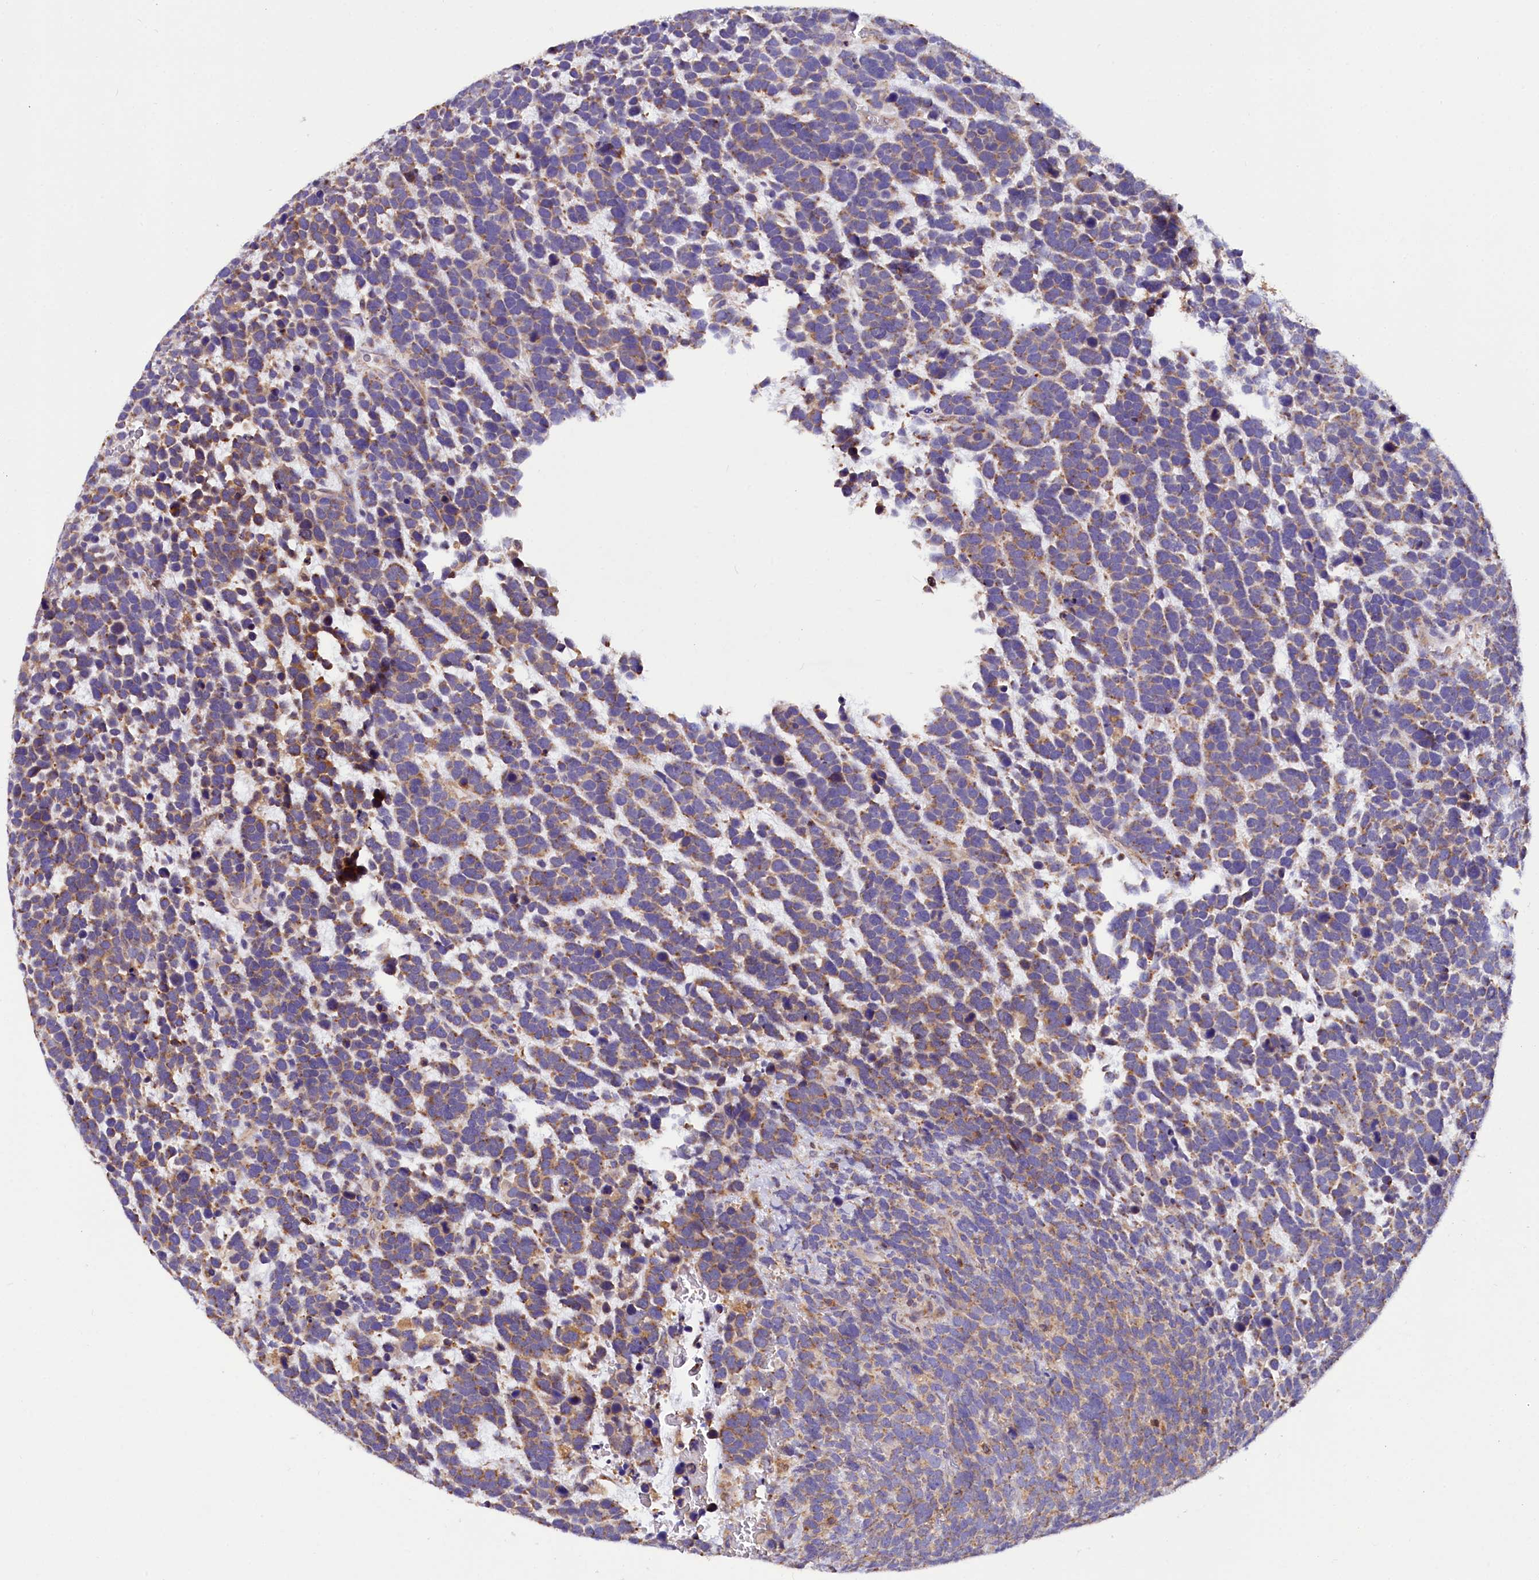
{"staining": {"intensity": "moderate", "quantity": "25%-75%", "location": "cytoplasmic/membranous"}, "tissue": "urothelial cancer", "cell_type": "Tumor cells", "image_type": "cancer", "snomed": [{"axis": "morphology", "description": "Urothelial carcinoma, High grade"}, {"axis": "topography", "description": "Urinary bladder"}], "caption": "There is medium levels of moderate cytoplasmic/membranous expression in tumor cells of urothelial carcinoma (high-grade), as demonstrated by immunohistochemical staining (brown color).", "gene": "TASOR2", "patient": {"sex": "female", "age": 82}}